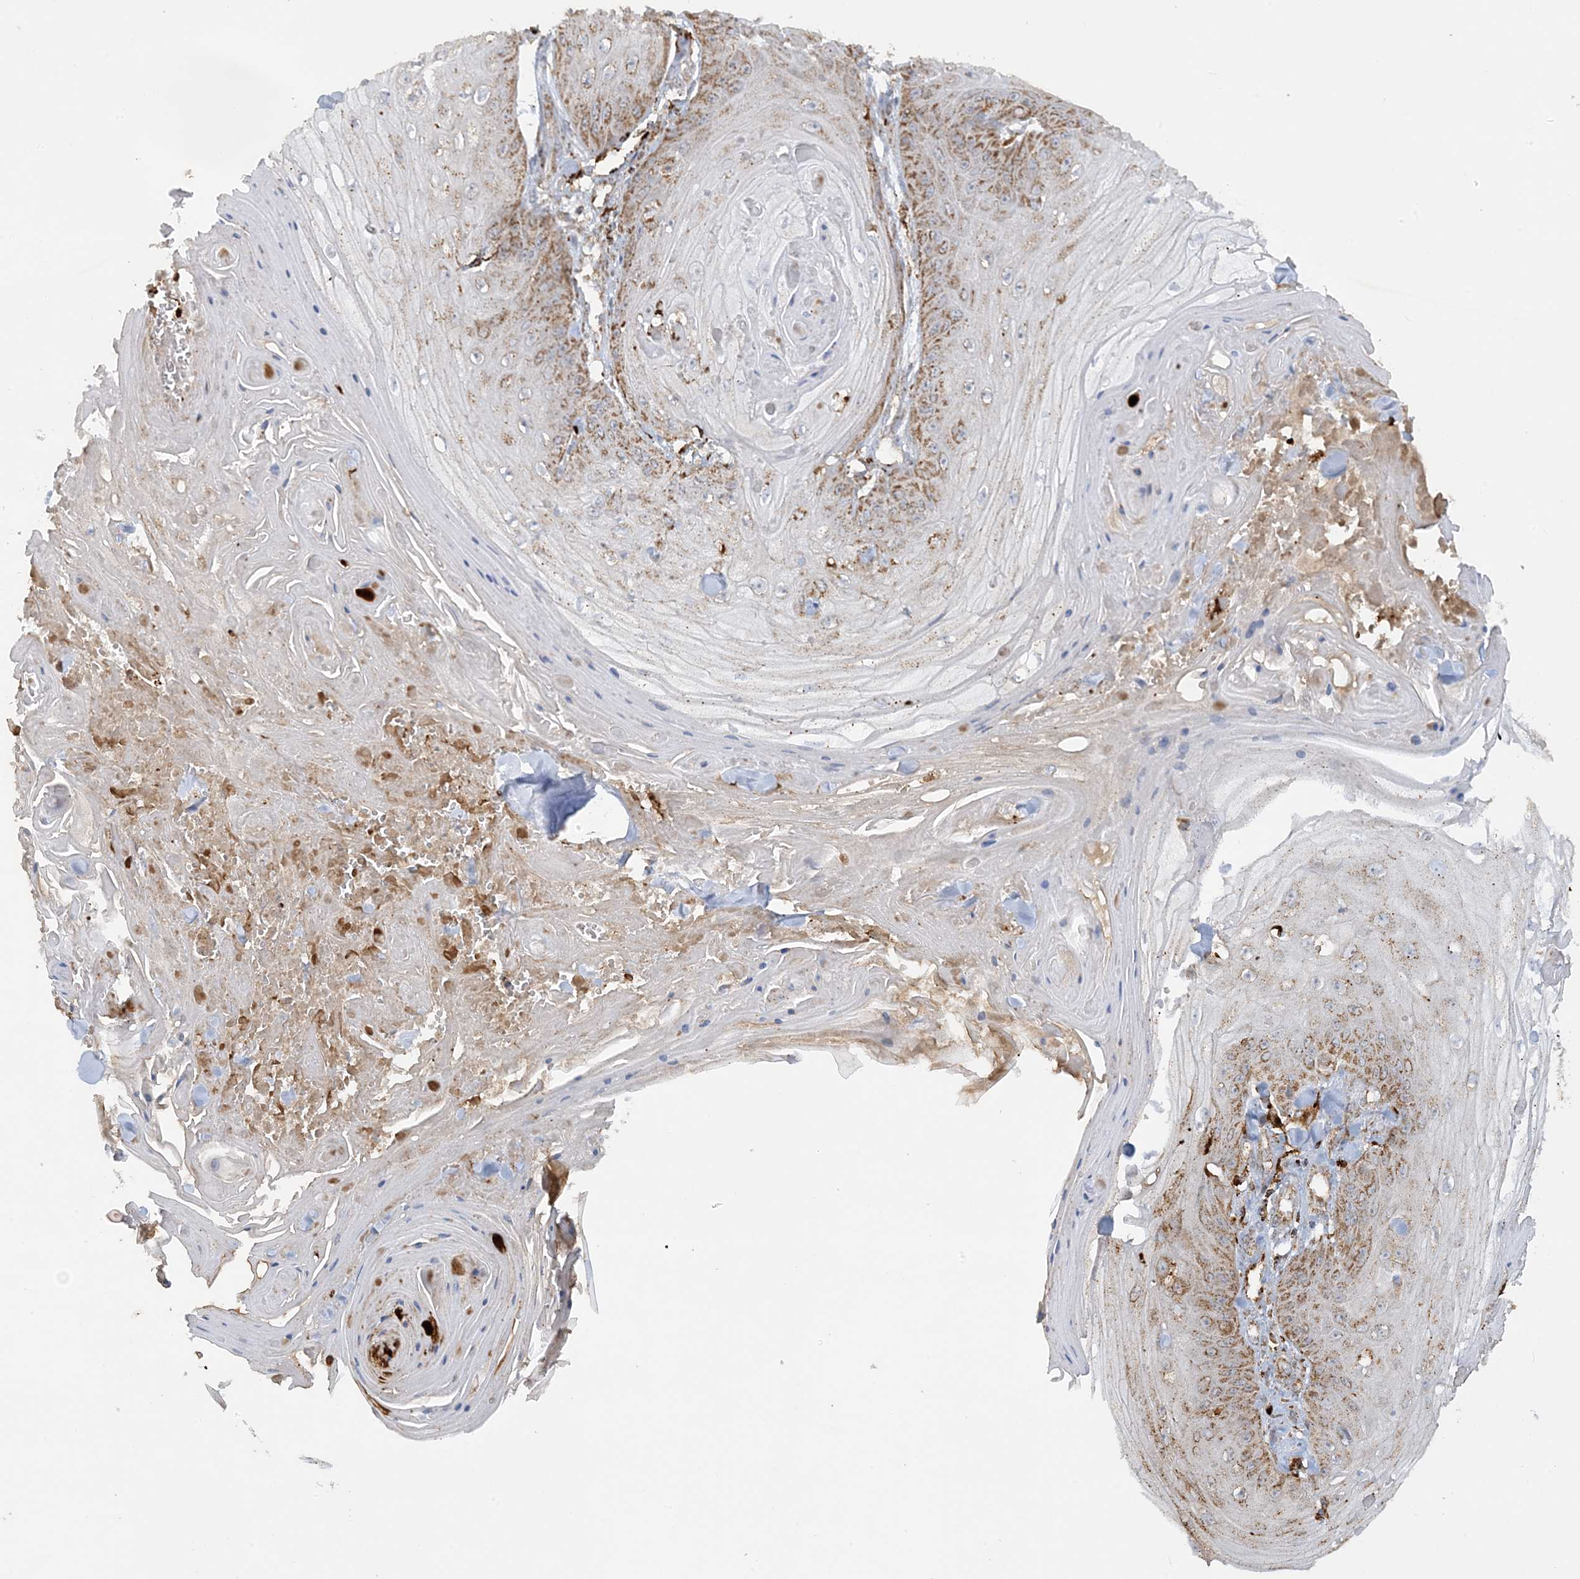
{"staining": {"intensity": "moderate", "quantity": "25%-75%", "location": "cytoplasmic/membranous"}, "tissue": "skin cancer", "cell_type": "Tumor cells", "image_type": "cancer", "snomed": [{"axis": "morphology", "description": "Squamous cell carcinoma, NOS"}, {"axis": "topography", "description": "Skin"}], "caption": "Immunohistochemical staining of human skin cancer (squamous cell carcinoma) displays medium levels of moderate cytoplasmic/membranous protein positivity in approximately 25%-75% of tumor cells.", "gene": "AGA", "patient": {"sex": "male", "age": 74}}